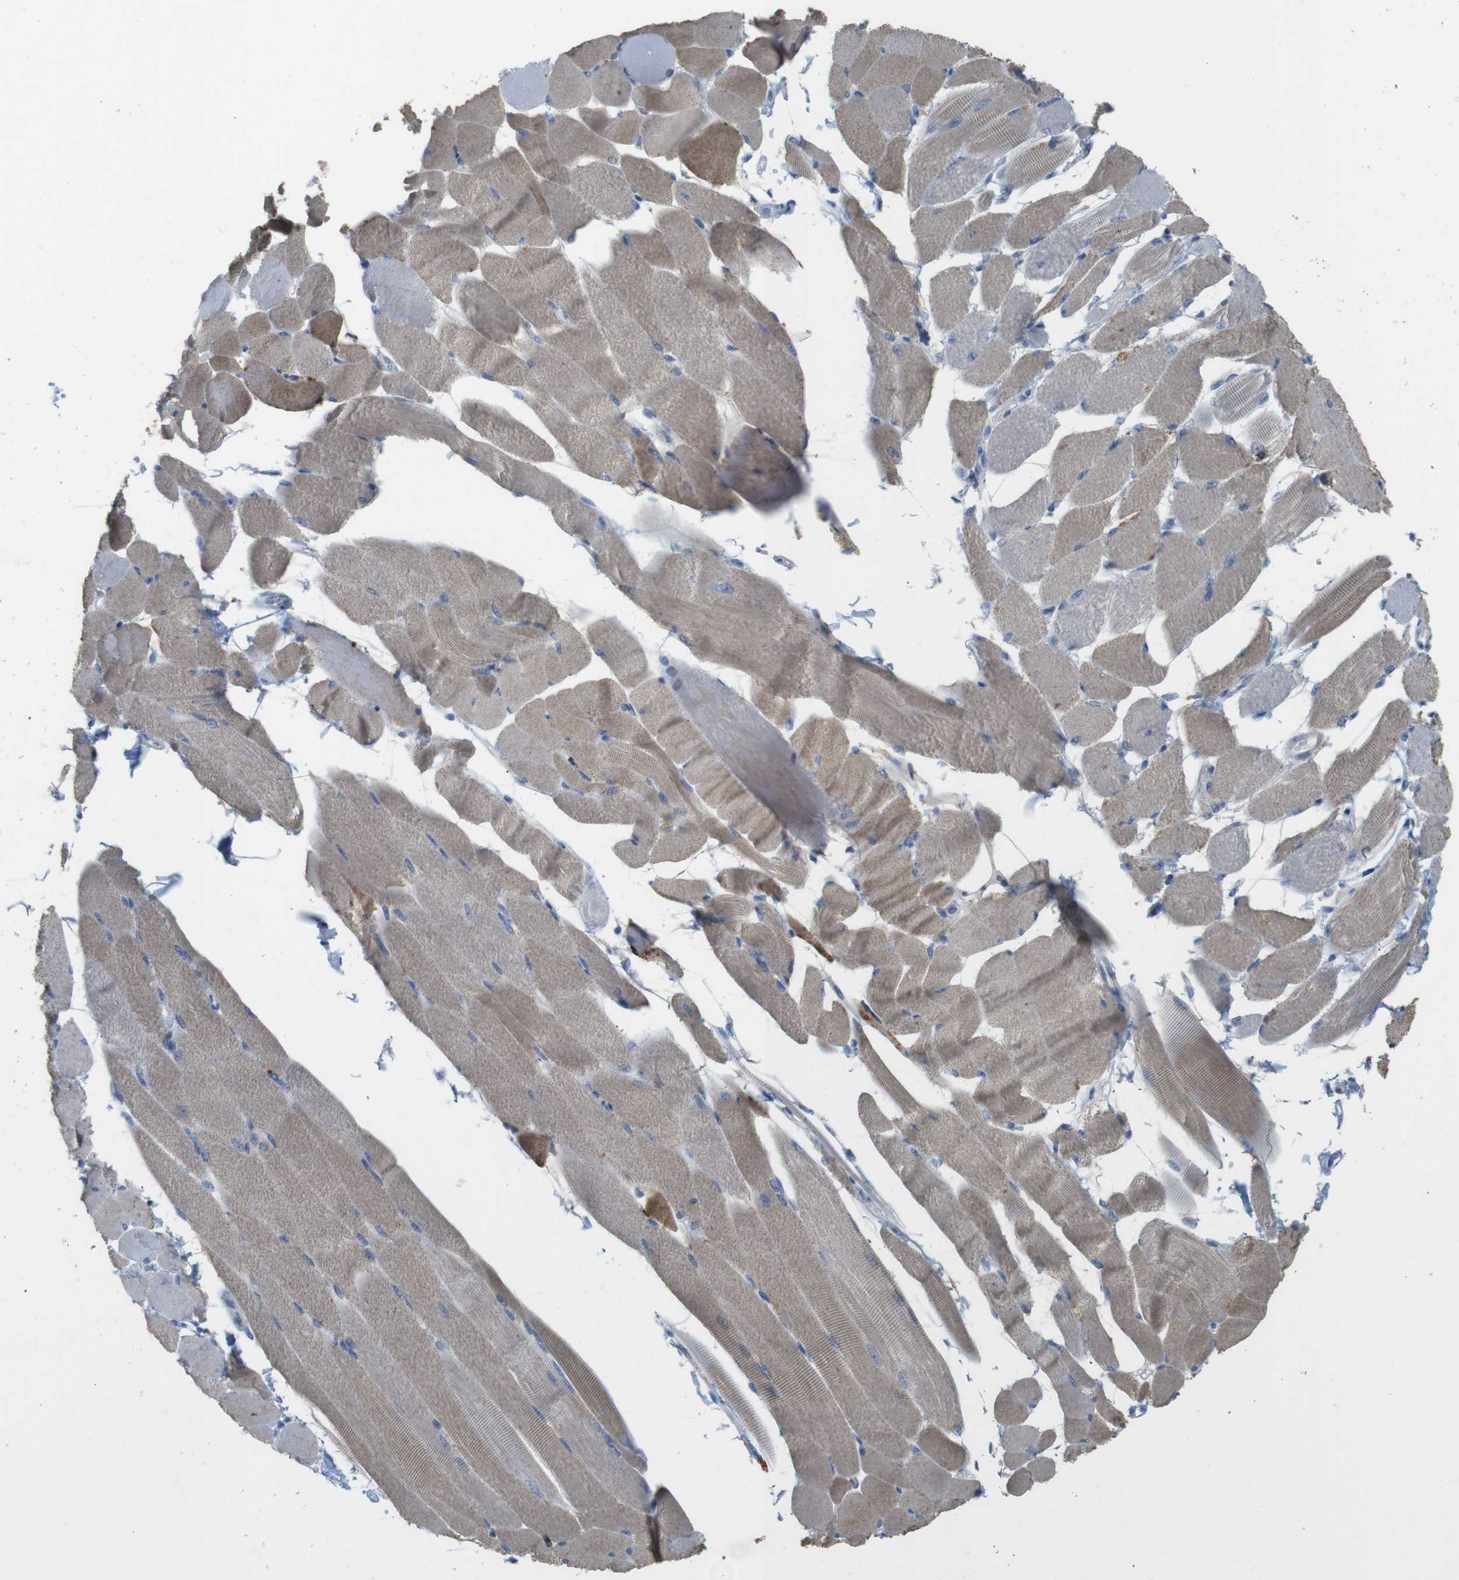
{"staining": {"intensity": "moderate", "quantity": ">75%", "location": "cytoplasmic/membranous"}, "tissue": "skeletal muscle", "cell_type": "Myocytes", "image_type": "normal", "snomed": [{"axis": "morphology", "description": "Normal tissue, NOS"}, {"axis": "topography", "description": "Skeletal muscle"}, {"axis": "topography", "description": "Peripheral nerve tissue"}], "caption": "IHC (DAB) staining of unremarkable human skeletal muscle displays moderate cytoplasmic/membranous protein staining in about >75% of myocytes. (DAB (3,3'-diaminobenzidine) IHC with brightfield microscopy, high magnification).", "gene": "TSPAN14", "patient": {"sex": "female", "age": 84}}